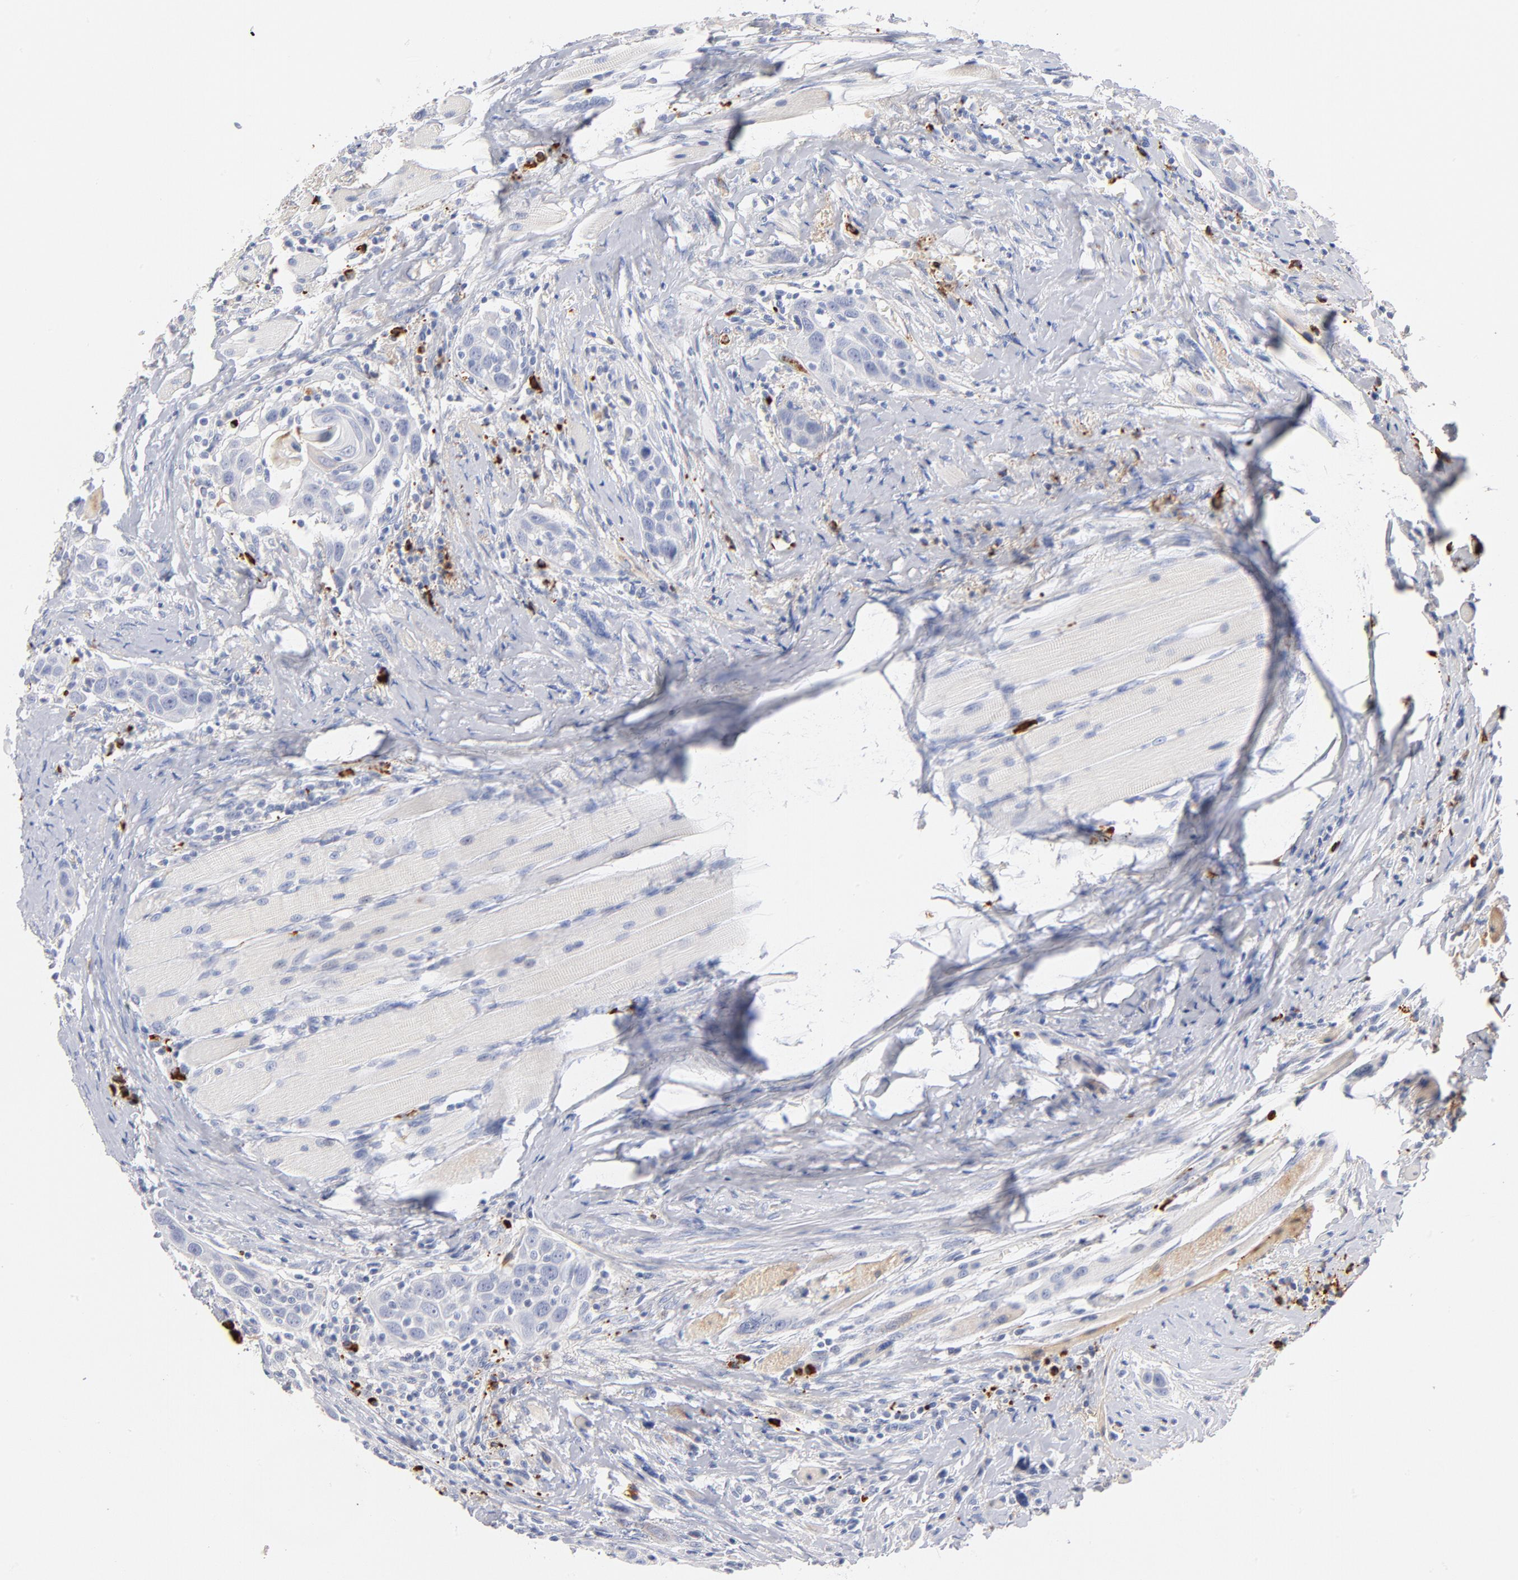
{"staining": {"intensity": "negative", "quantity": "none", "location": "none"}, "tissue": "head and neck cancer", "cell_type": "Tumor cells", "image_type": "cancer", "snomed": [{"axis": "morphology", "description": "Squamous cell carcinoma, NOS"}, {"axis": "topography", "description": "Oral tissue"}, {"axis": "topography", "description": "Head-Neck"}], "caption": "Tumor cells show no significant protein staining in head and neck cancer. (Stains: DAB IHC with hematoxylin counter stain, Microscopy: brightfield microscopy at high magnification).", "gene": "PLAT", "patient": {"sex": "female", "age": 50}}